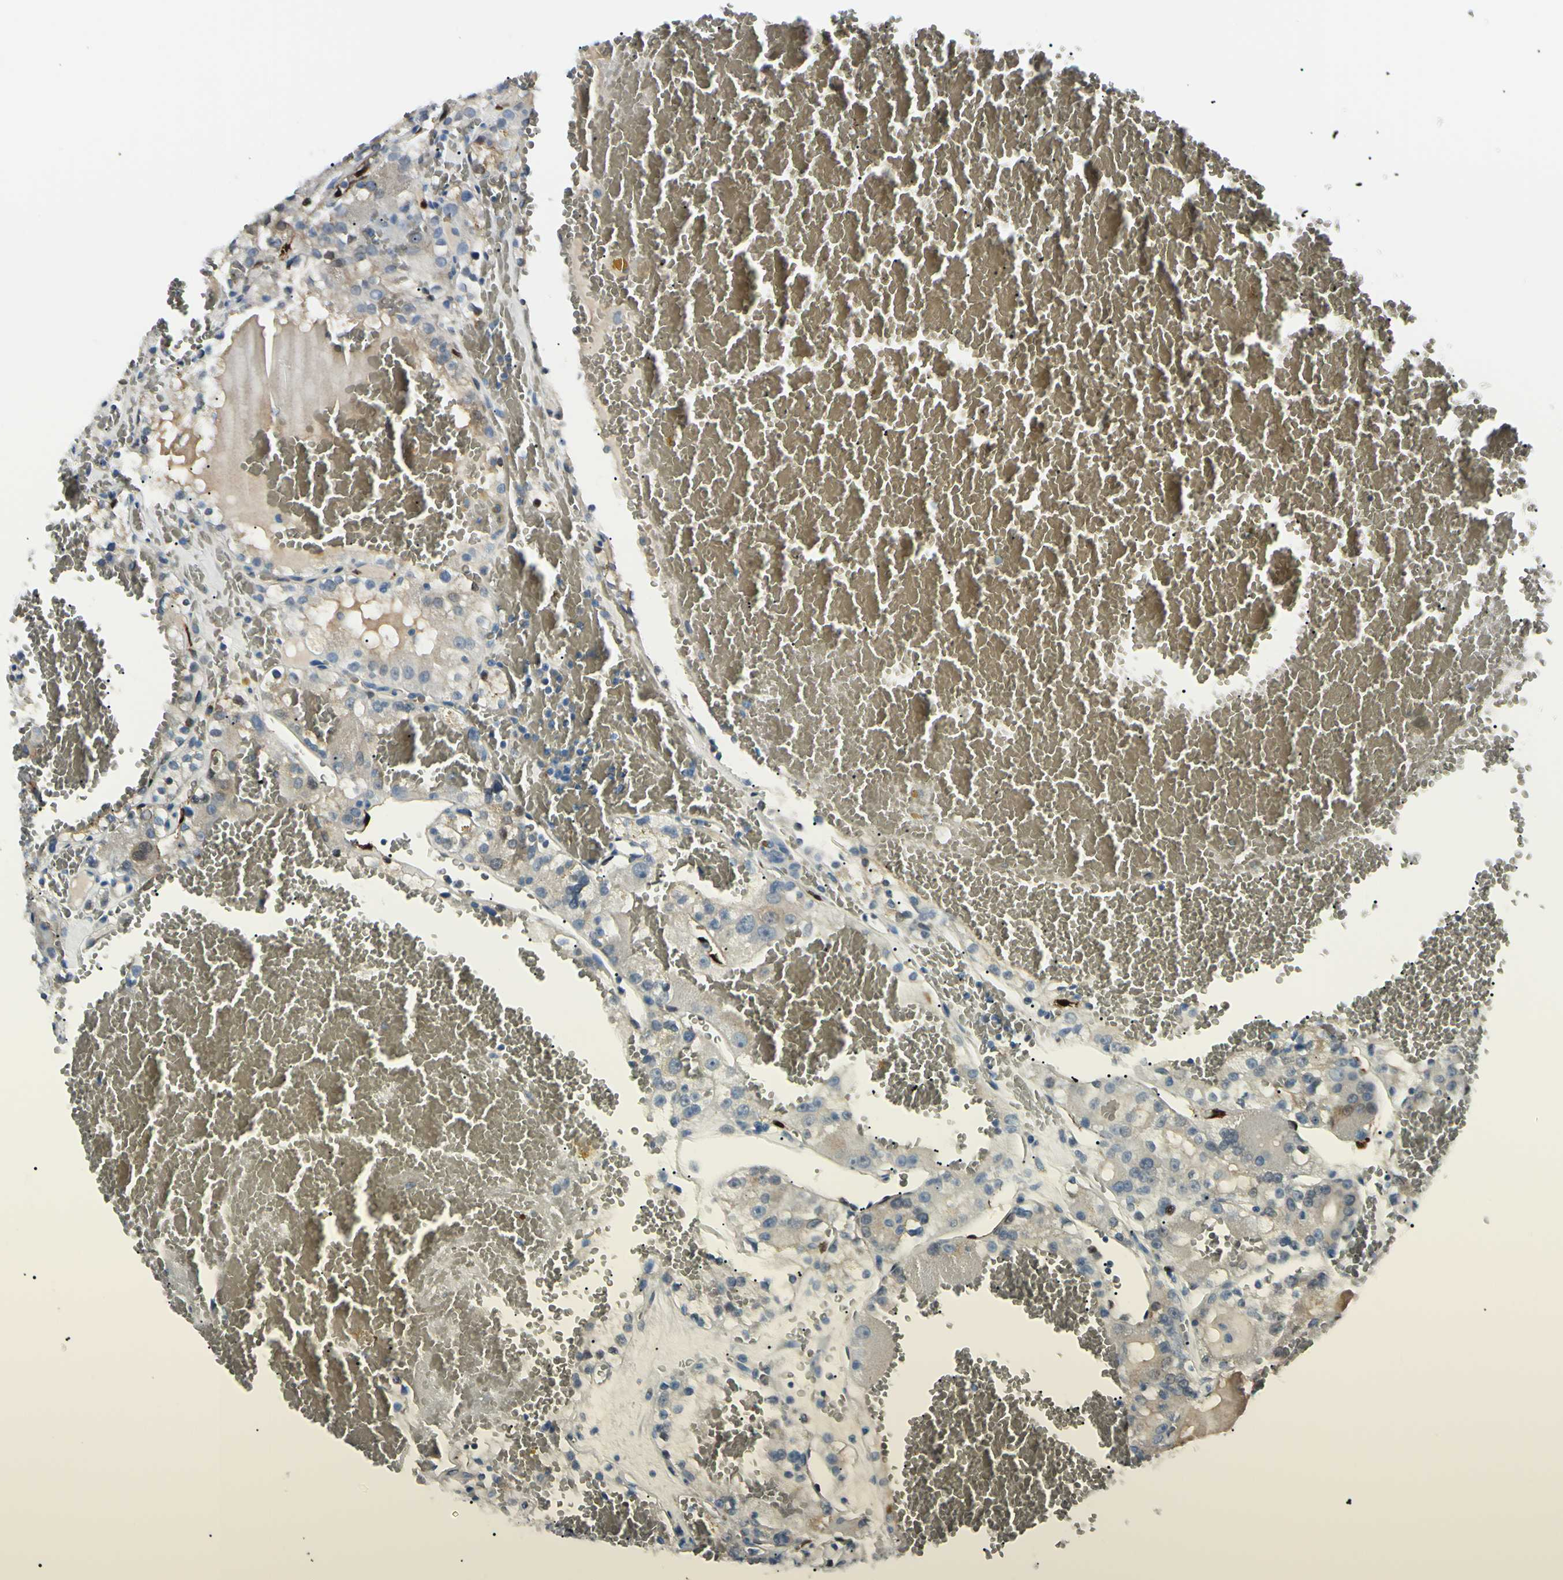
{"staining": {"intensity": "weak", "quantity": "<25%", "location": "cytoplasmic/membranous"}, "tissue": "renal cancer", "cell_type": "Tumor cells", "image_type": "cancer", "snomed": [{"axis": "morphology", "description": "Normal tissue, NOS"}, {"axis": "morphology", "description": "Adenocarcinoma, NOS"}, {"axis": "topography", "description": "Kidney"}], "caption": "Histopathology image shows no significant protein positivity in tumor cells of renal cancer.", "gene": "CA2", "patient": {"sex": "male", "age": 61}}